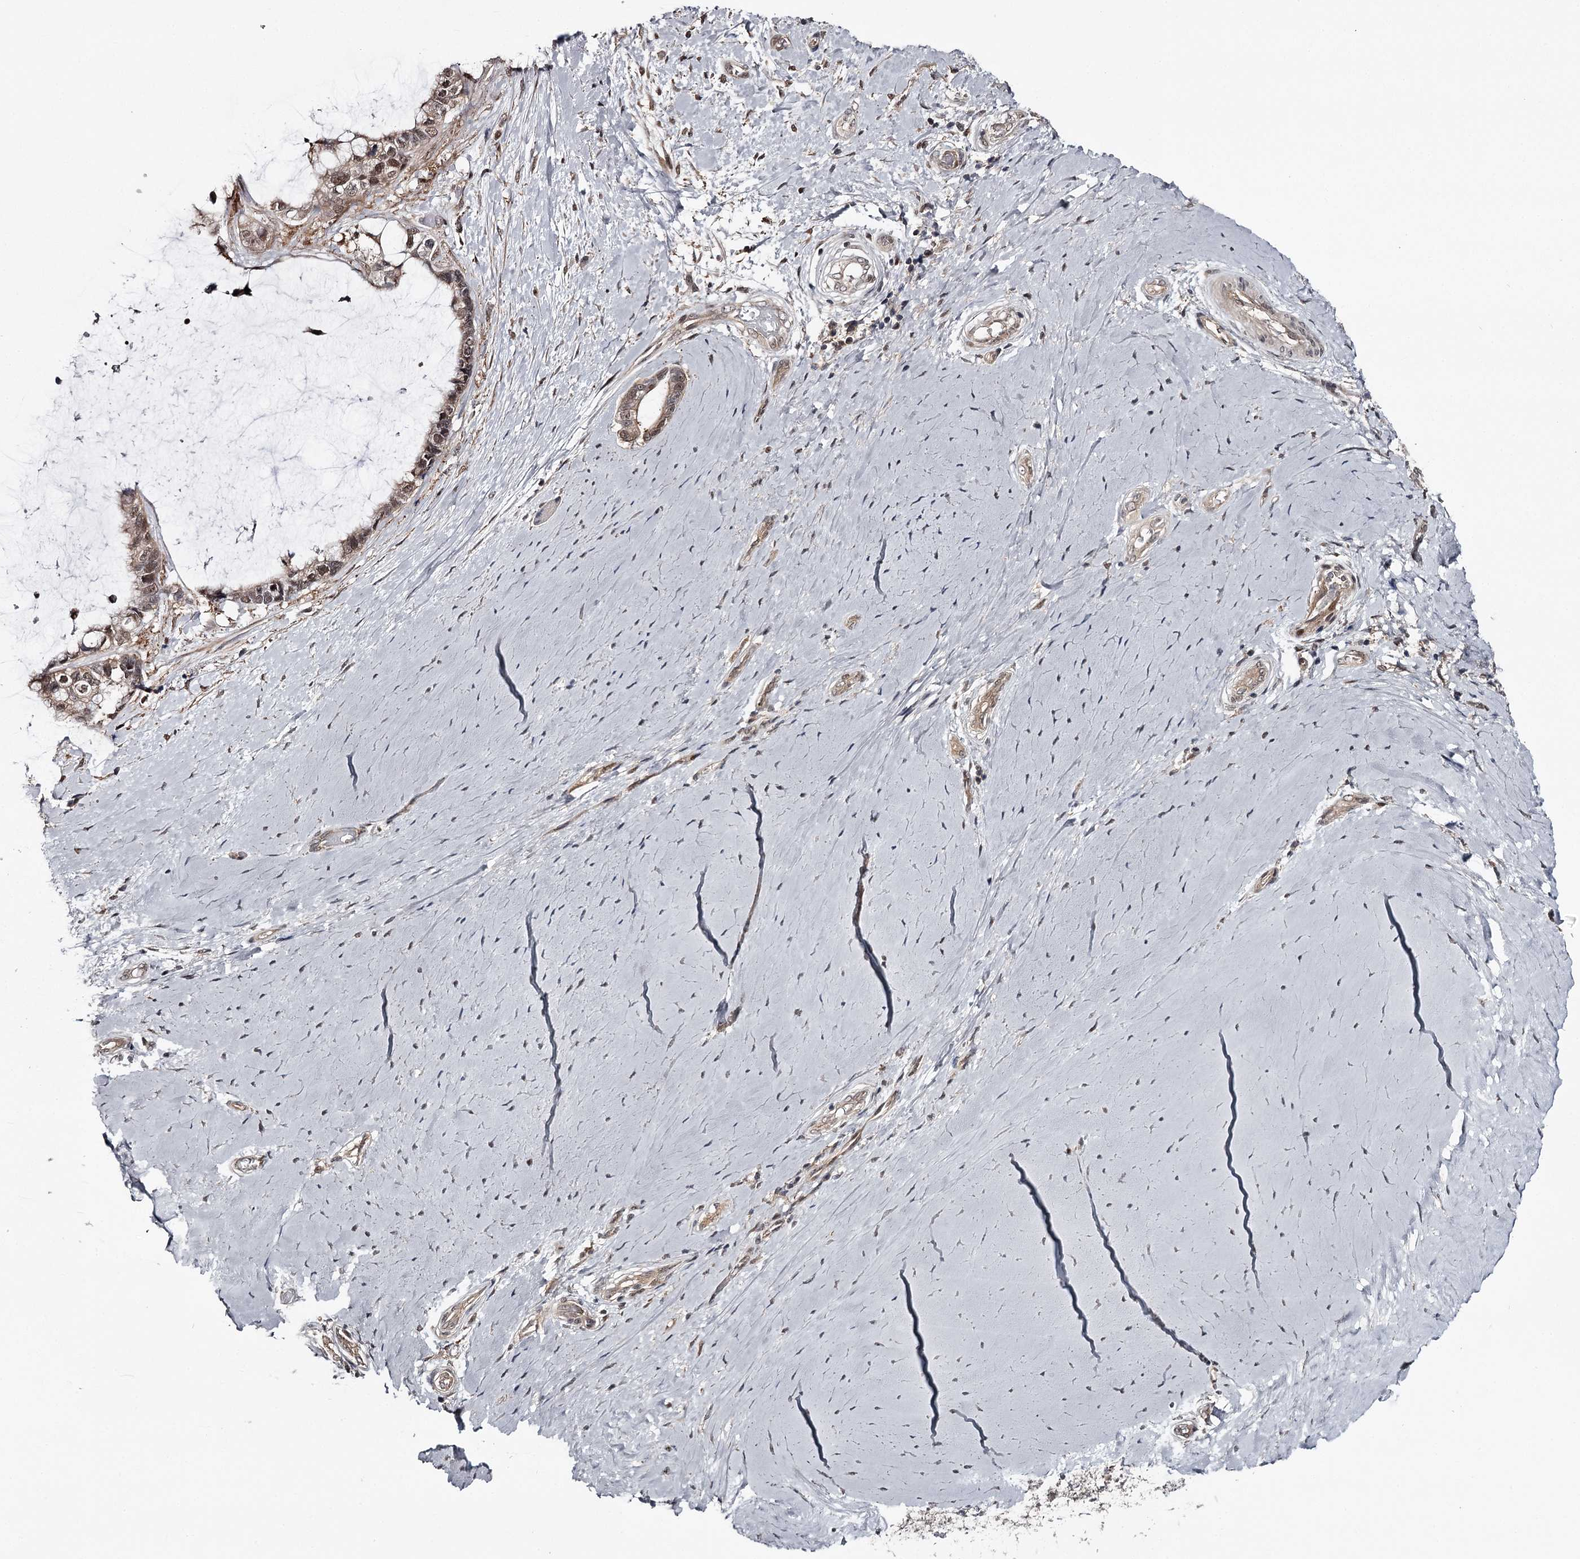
{"staining": {"intensity": "weak", "quantity": ">75%", "location": "cytoplasmic/membranous,nuclear"}, "tissue": "ovarian cancer", "cell_type": "Tumor cells", "image_type": "cancer", "snomed": [{"axis": "morphology", "description": "Cystadenocarcinoma, mucinous, NOS"}, {"axis": "topography", "description": "Ovary"}], "caption": "Tumor cells display low levels of weak cytoplasmic/membranous and nuclear positivity in approximately >75% of cells in ovarian cancer (mucinous cystadenocarcinoma). The staining was performed using DAB (3,3'-diaminobenzidine) to visualize the protein expression in brown, while the nuclei were stained in blue with hematoxylin (Magnification: 20x).", "gene": "GTSF1", "patient": {"sex": "female", "age": 39}}